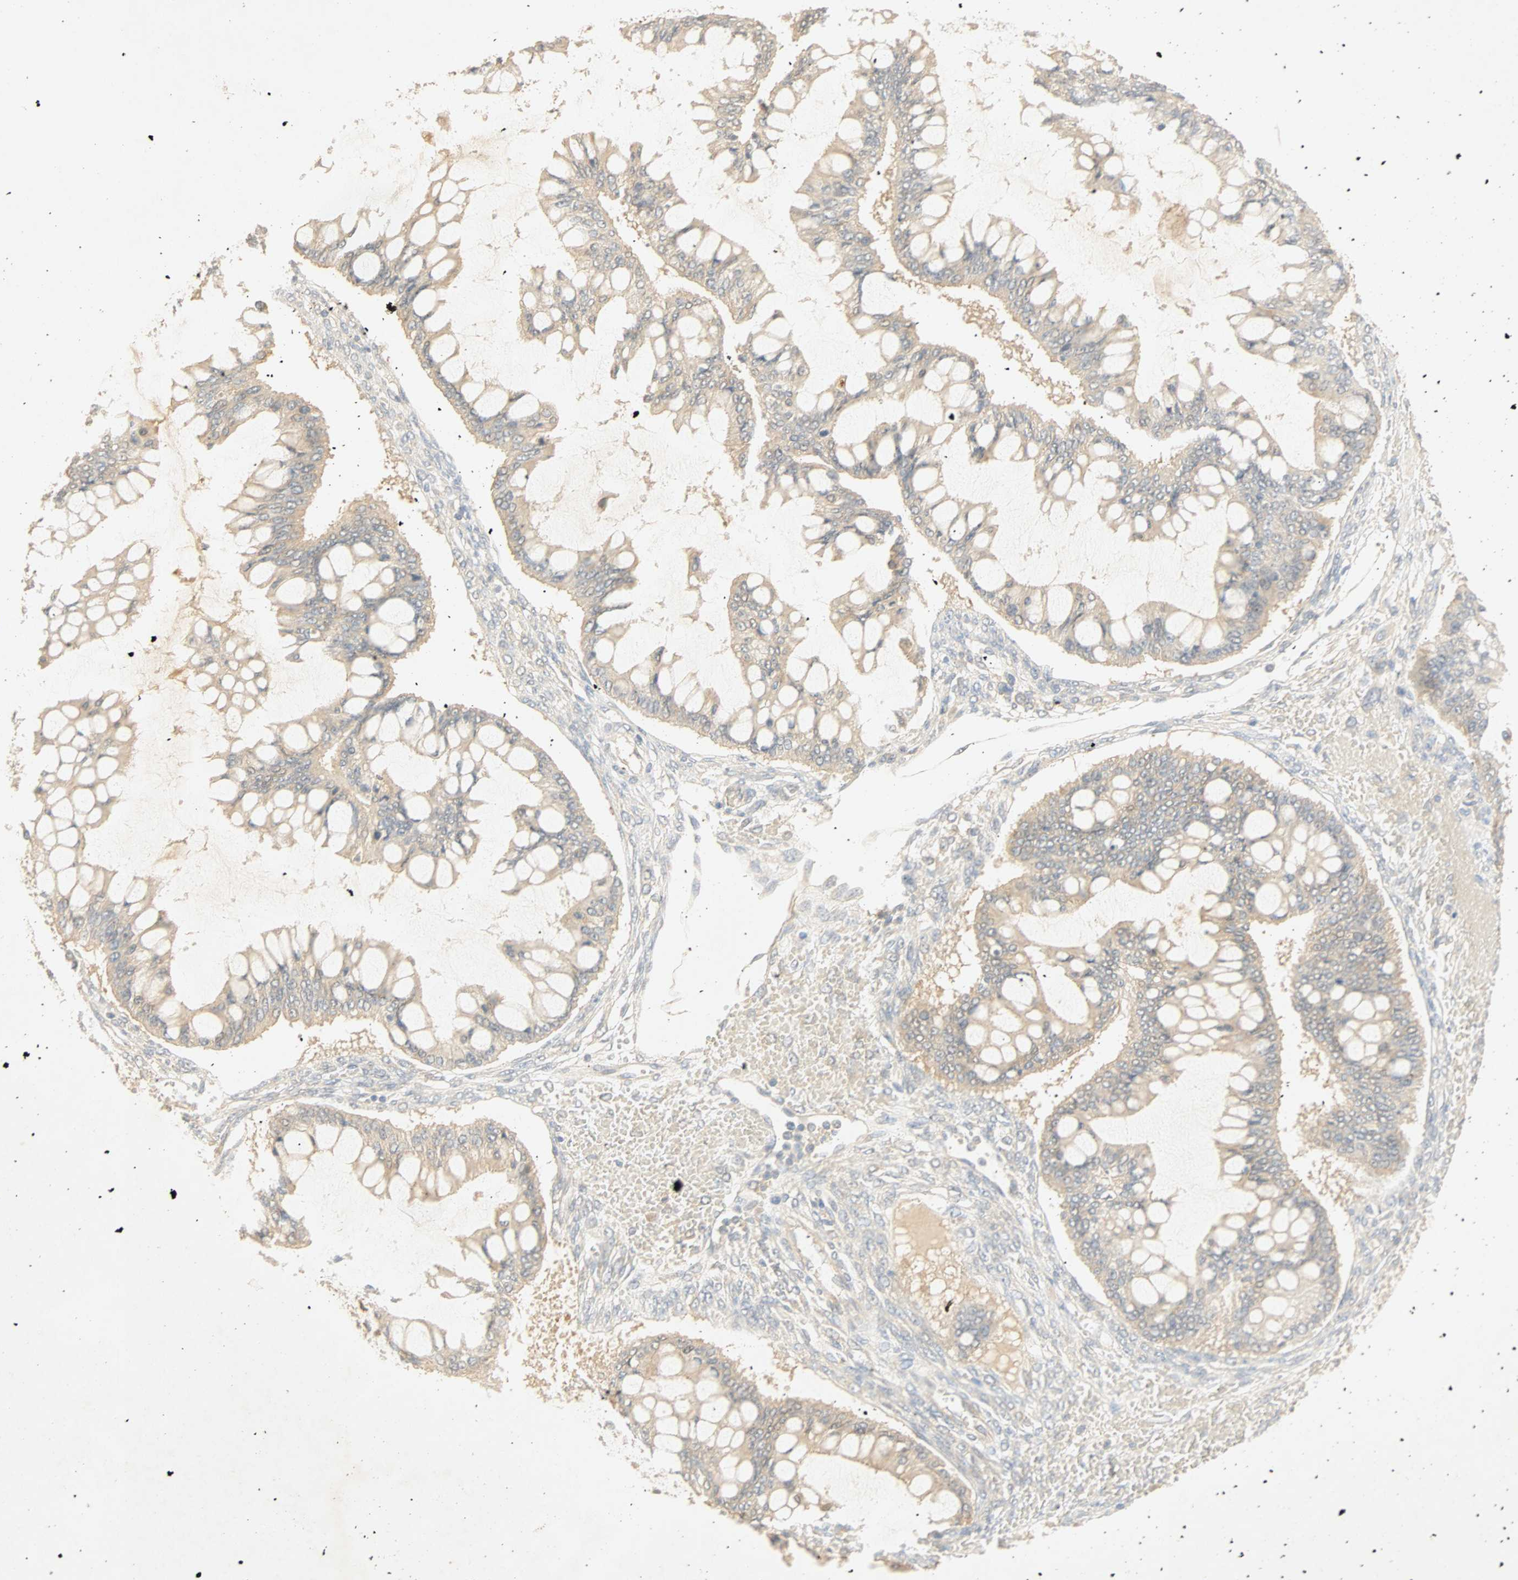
{"staining": {"intensity": "weak", "quantity": ">75%", "location": "cytoplasmic/membranous"}, "tissue": "ovarian cancer", "cell_type": "Tumor cells", "image_type": "cancer", "snomed": [{"axis": "morphology", "description": "Cystadenocarcinoma, mucinous, NOS"}, {"axis": "topography", "description": "Ovary"}], "caption": "Ovarian cancer (mucinous cystadenocarcinoma) stained for a protein shows weak cytoplasmic/membranous positivity in tumor cells. (Brightfield microscopy of DAB IHC at high magnification).", "gene": "SELENBP1", "patient": {"sex": "female", "age": 73}}